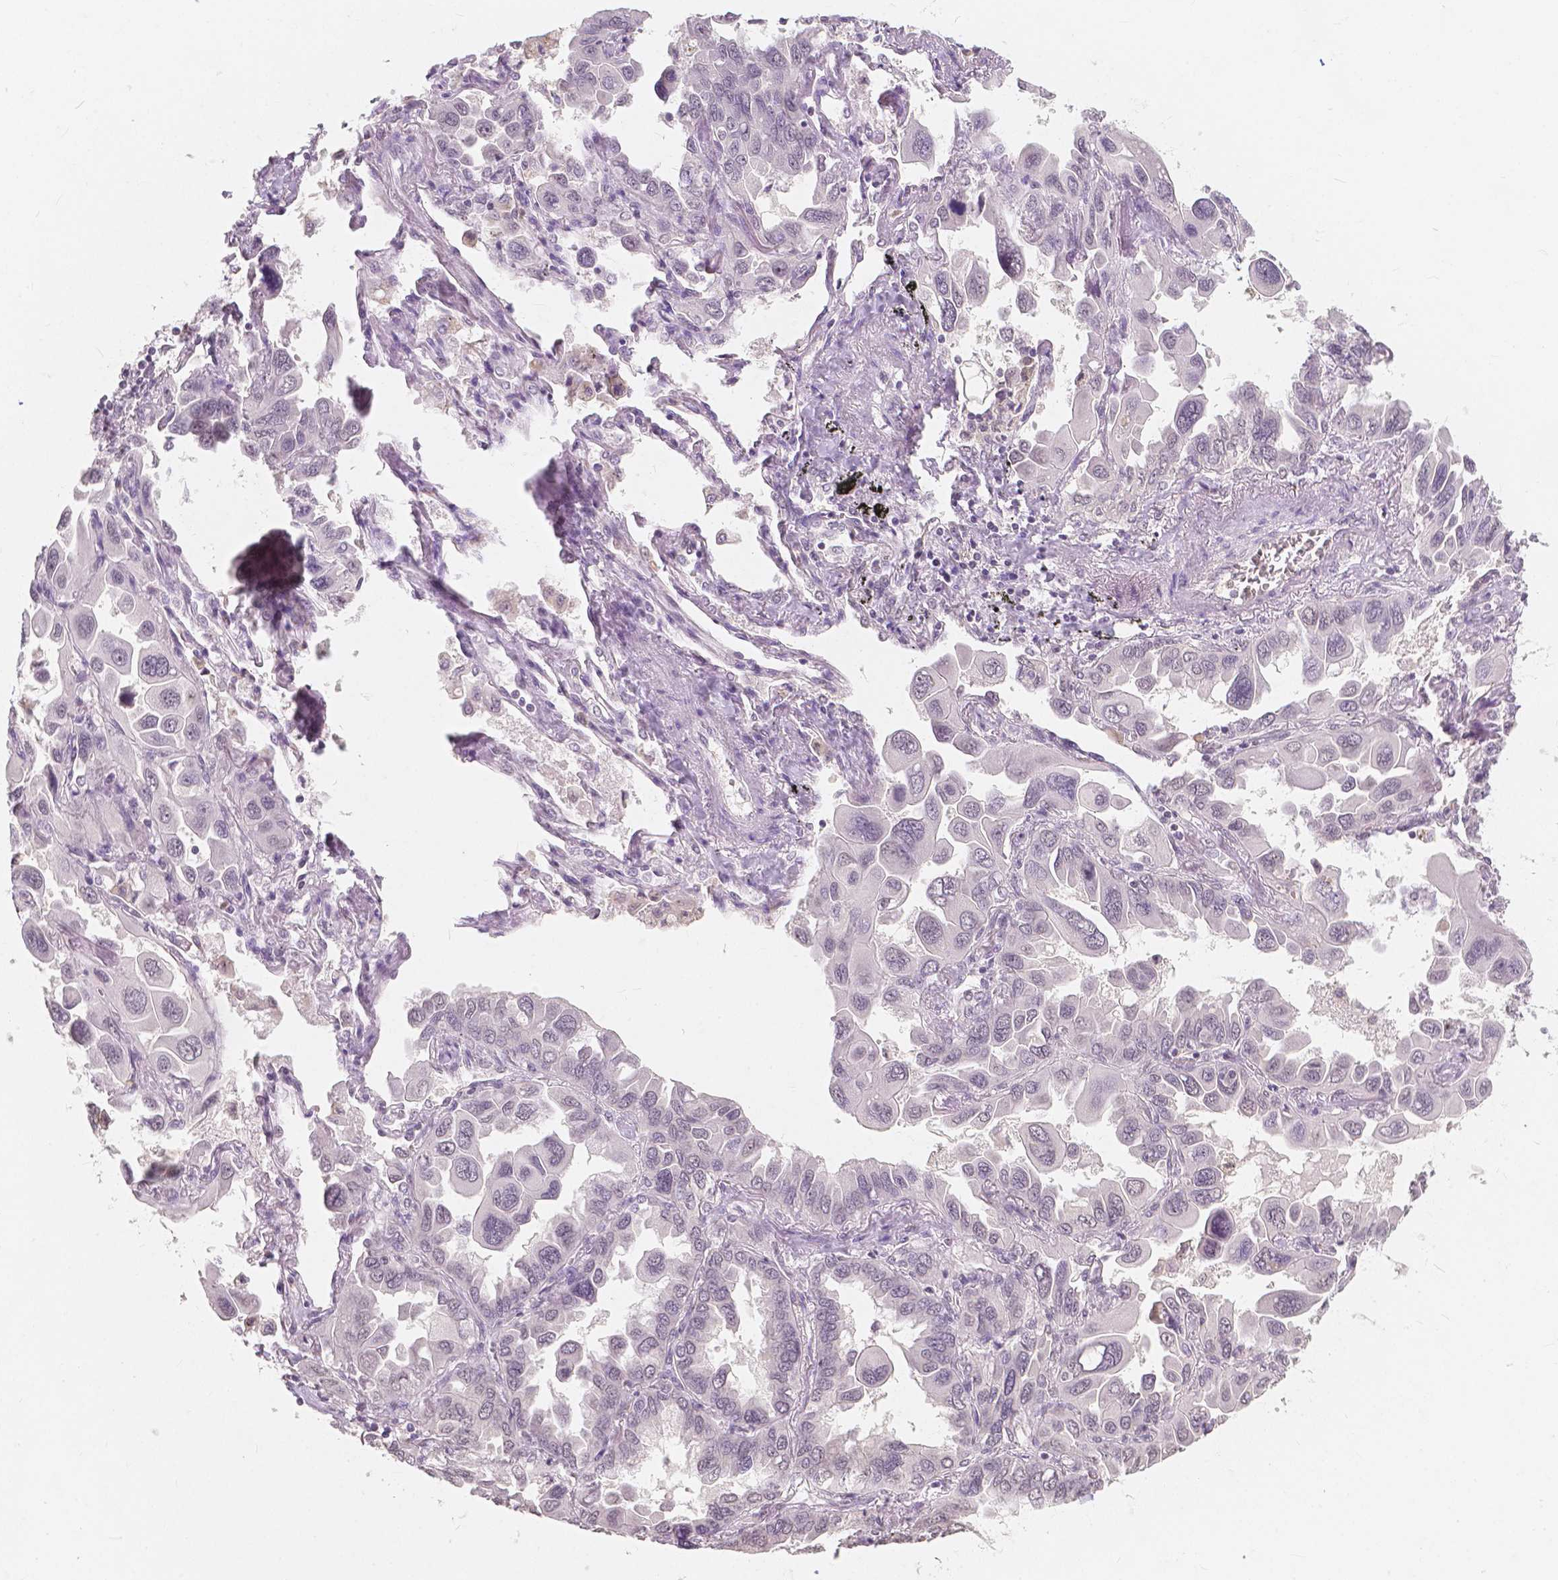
{"staining": {"intensity": "negative", "quantity": "none", "location": "none"}, "tissue": "lung cancer", "cell_type": "Tumor cells", "image_type": "cancer", "snomed": [{"axis": "morphology", "description": "Adenocarcinoma, NOS"}, {"axis": "topography", "description": "Lung"}], "caption": "DAB immunohistochemical staining of human adenocarcinoma (lung) shows no significant positivity in tumor cells.", "gene": "NOLC1", "patient": {"sex": "male", "age": 64}}